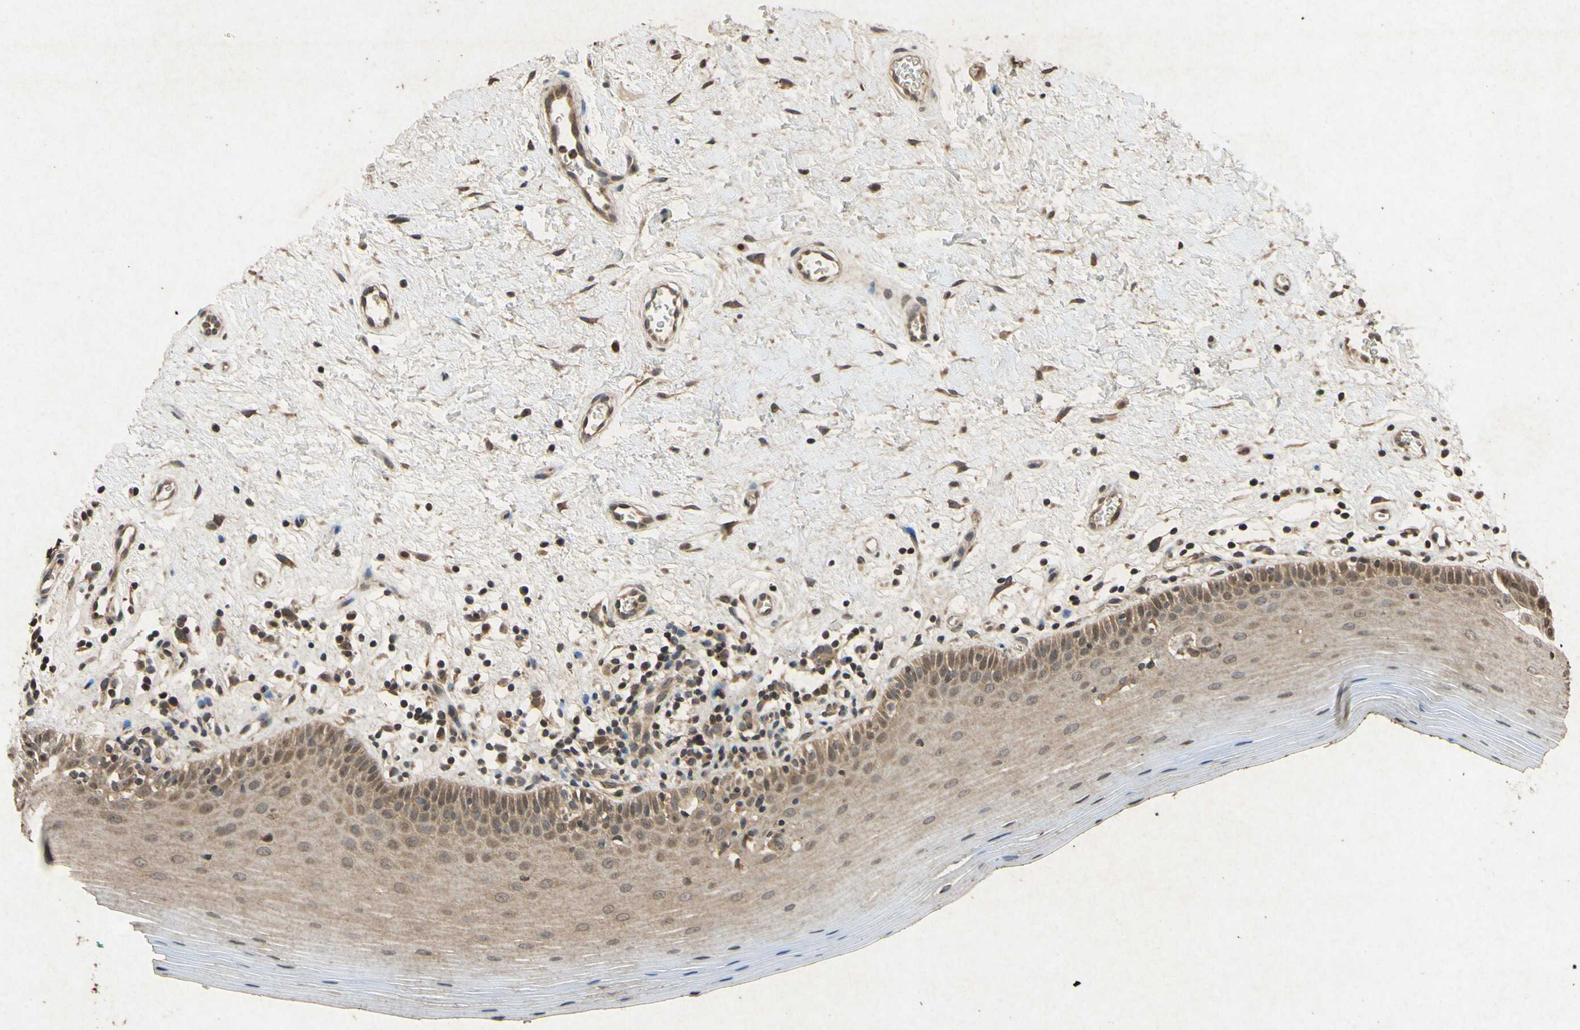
{"staining": {"intensity": "moderate", "quantity": ">75%", "location": "cytoplasmic/membranous,nuclear"}, "tissue": "oral mucosa", "cell_type": "Squamous epithelial cells", "image_type": "normal", "snomed": [{"axis": "morphology", "description": "Normal tissue, NOS"}, {"axis": "topography", "description": "Skeletal muscle"}, {"axis": "topography", "description": "Oral tissue"}], "caption": "High-magnification brightfield microscopy of unremarkable oral mucosa stained with DAB (3,3'-diaminobenzidine) (brown) and counterstained with hematoxylin (blue). squamous epithelial cells exhibit moderate cytoplasmic/membranous,nuclear expression is seen in approximately>75% of cells.", "gene": "ATP6V1H", "patient": {"sex": "male", "age": 58}}